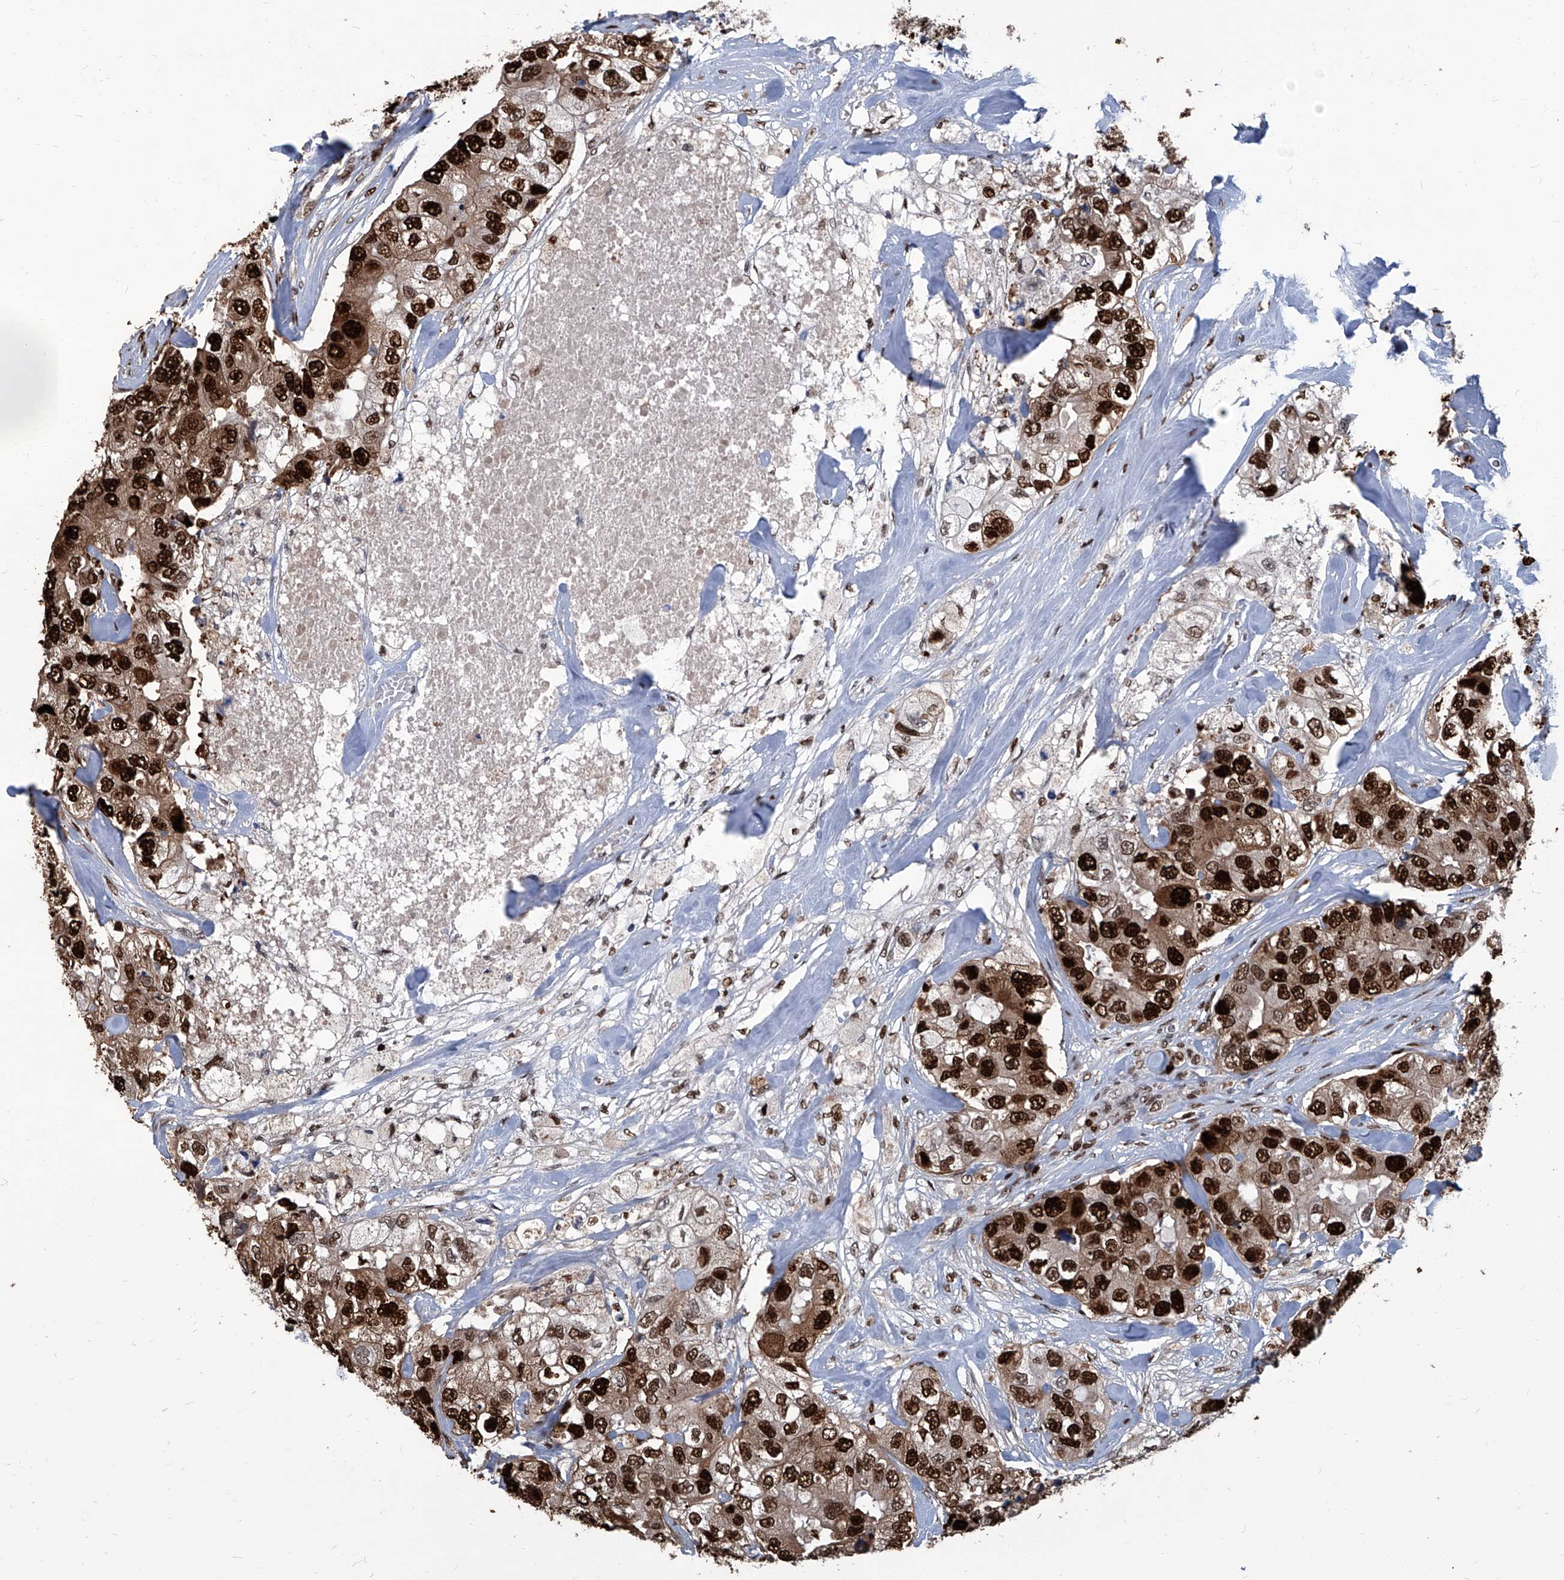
{"staining": {"intensity": "strong", "quantity": ">75%", "location": "nuclear"}, "tissue": "breast cancer", "cell_type": "Tumor cells", "image_type": "cancer", "snomed": [{"axis": "morphology", "description": "Duct carcinoma"}, {"axis": "topography", "description": "Breast"}], "caption": "Breast infiltrating ductal carcinoma tissue displays strong nuclear staining in approximately >75% of tumor cells, visualized by immunohistochemistry.", "gene": "PCNA", "patient": {"sex": "female", "age": 62}}